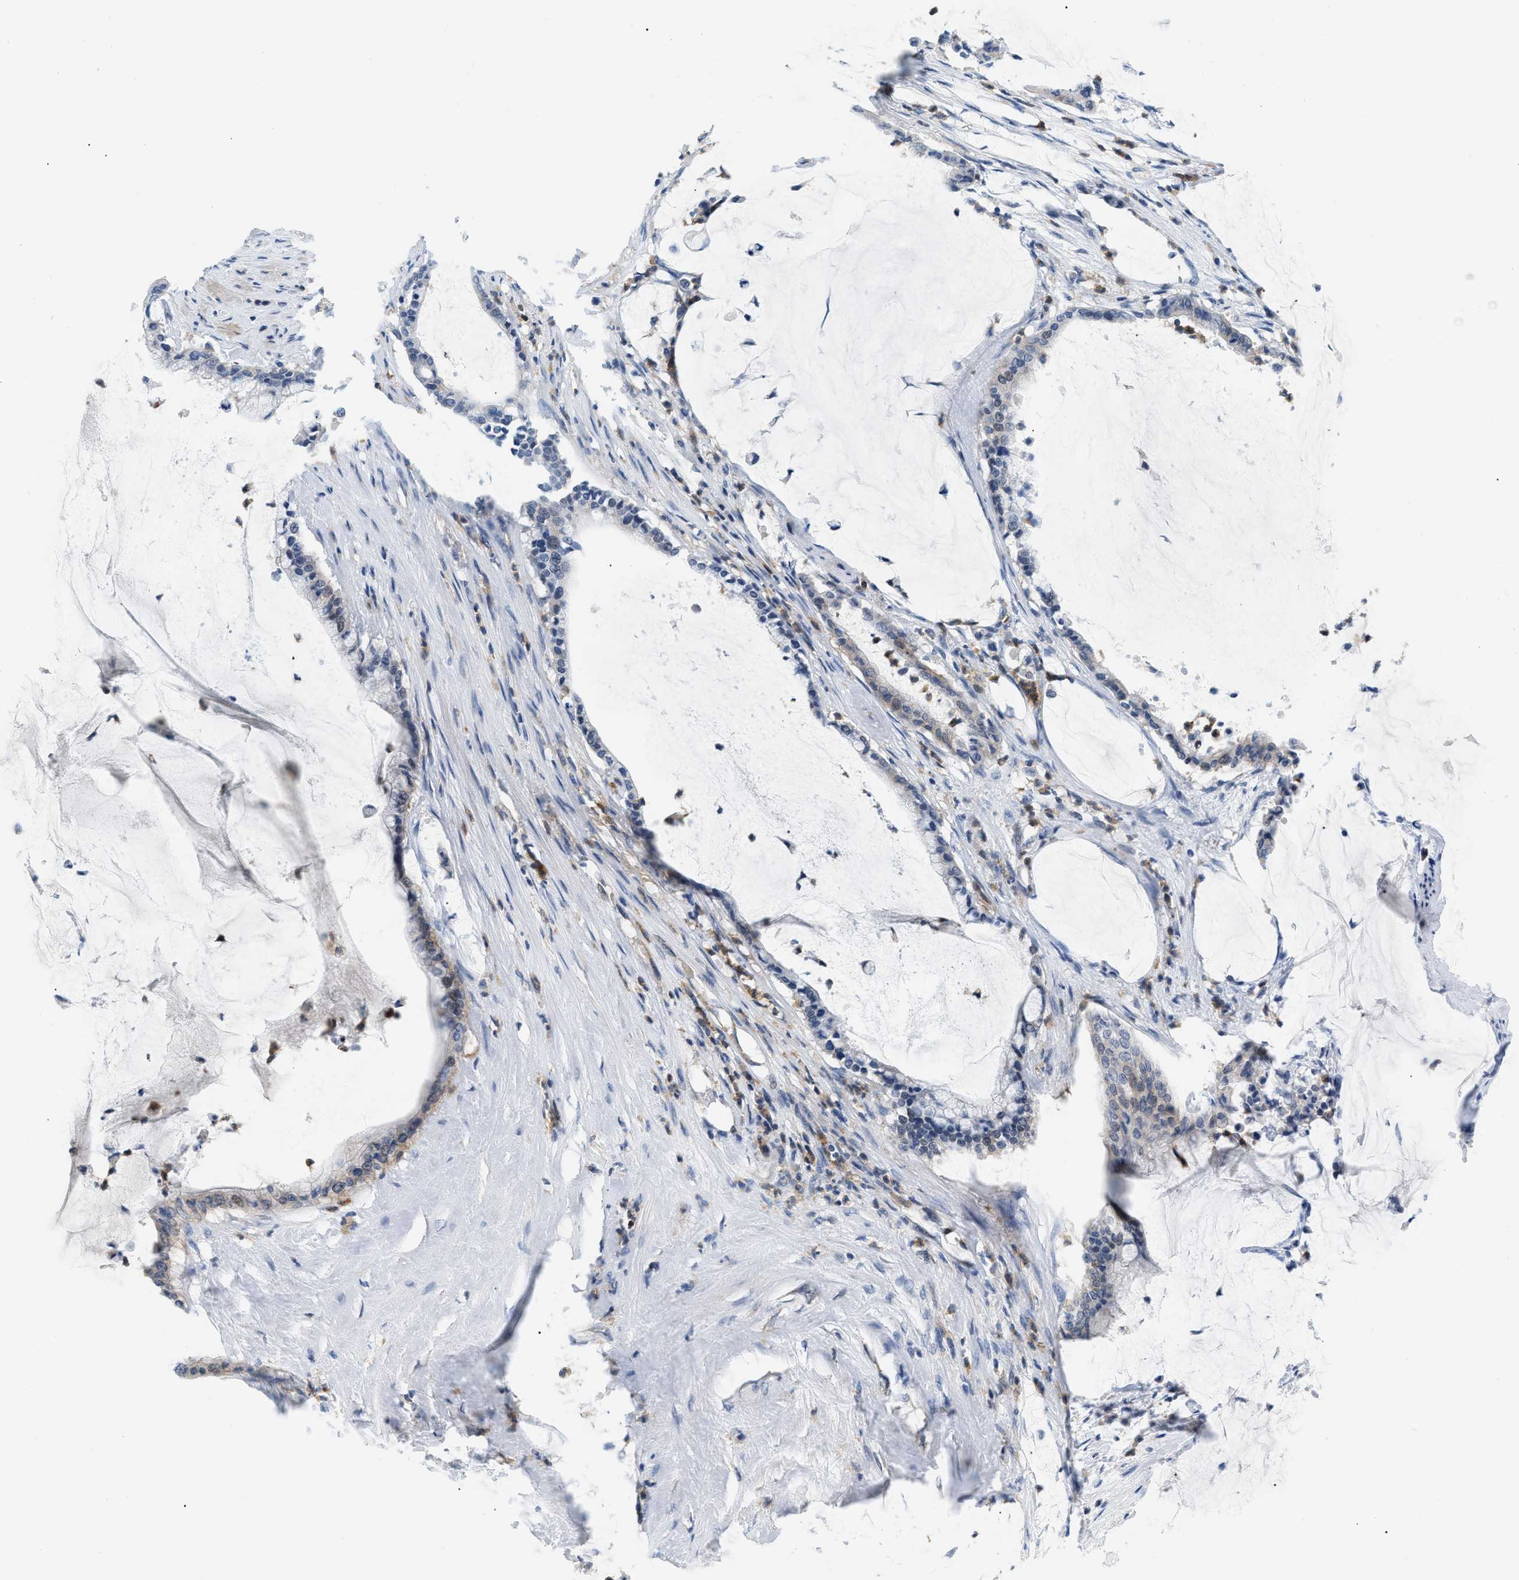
{"staining": {"intensity": "negative", "quantity": "none", "location": "none"}, "tissue": "pancreatic cancer", "cell_type": "Tumor cells", "image_type": "cancer", "snomed": [{"axis": "morphology", "description": "Adenocarcinoma, NOS"}, {"axis": "topography", "description": "Pancreas"}], "caption": "Pancreatic cancer (adenocarcinoma) stained for a protein using immunohistochemistry shows no staining tumor cells.", "gene": "INPP5D", "patient": {"sex": "male", "age": 41}}